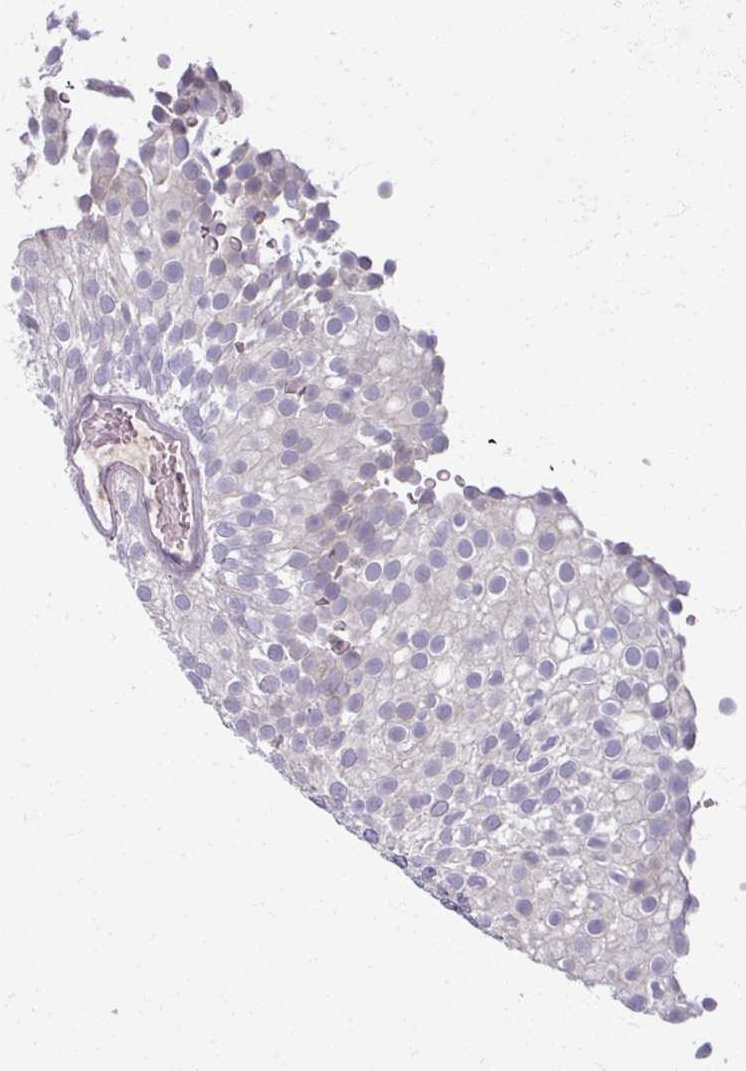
{"staining": {"intensity": "negative", "quantity": "none", "location": "none"}, "tissue": "urothelial cancer", "cell_type": "Tumor cells", "image_type": "cancer", "snomed": [{"axis": "morphology", "description": "Urothelial carcinoma, Low grade"}, {"axis": "topography", "description": "Urinary bladder"}], "caption": "There is no significant staining in tumor cells of urothelial cancer. The staining is performed using DAB (3,3'-diaminobenzidine) brown chromogen with nuclei counter-stained in using hematoxylin.", "gene": "TTLL7", "patient": {"sex": "male", "age": 78}}